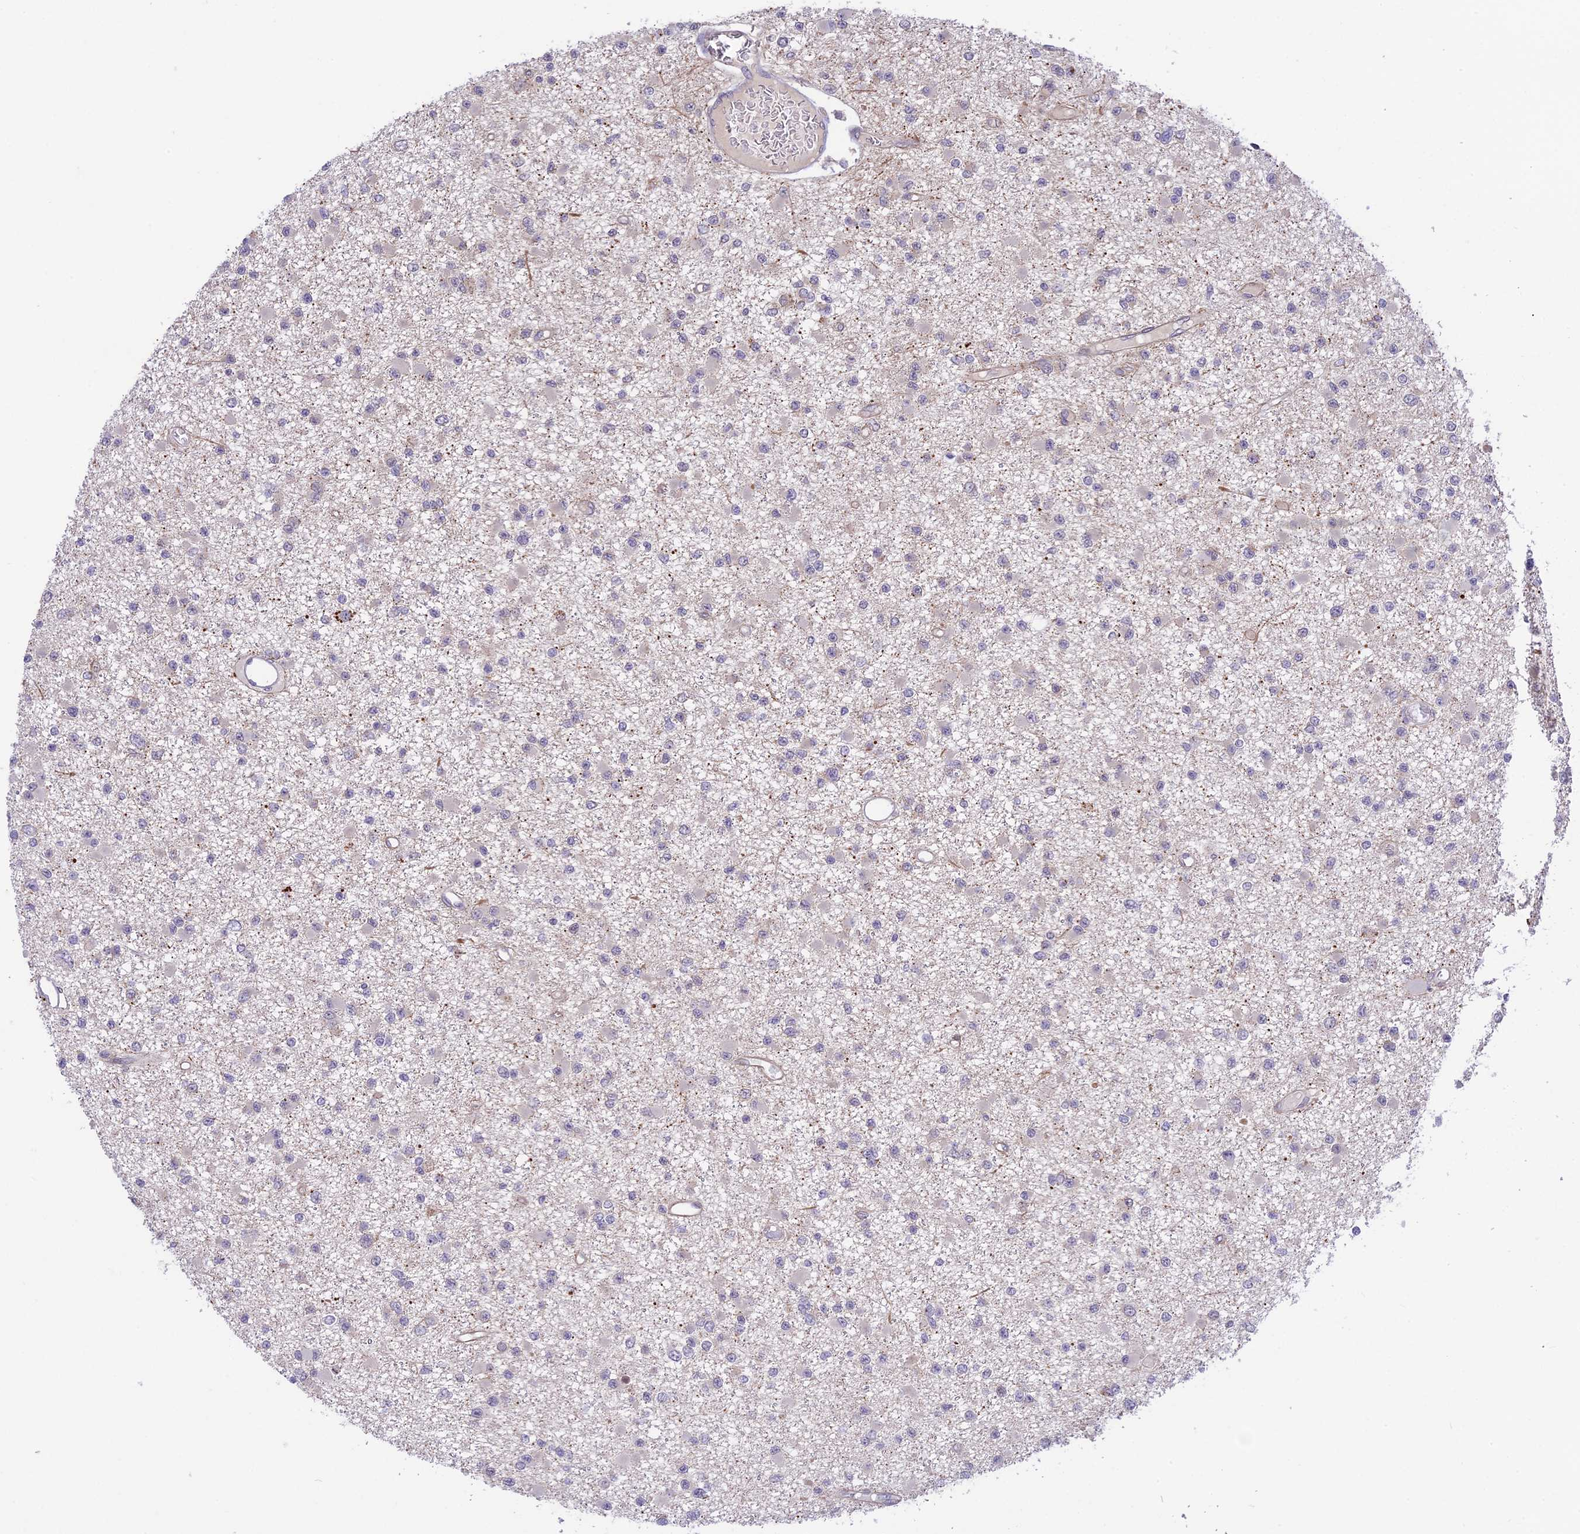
{"staining": {"intensity": "negative", "quantity": "none", "location": "none"}, "tissue": "glioma", "cell_type": "Tumor cells", "image_type": "cancer", "snomed": [{"axis": "morphology", "description": "Glioma, malignant, Low grade"}, {"axis": "topography", "description": "Brain"}], "caption": "There is no significant positivity in tumor cells of malignant glioma (low-grade).", "gene": "ZNF837", "patient": {"sex": "female", "age": 22}}